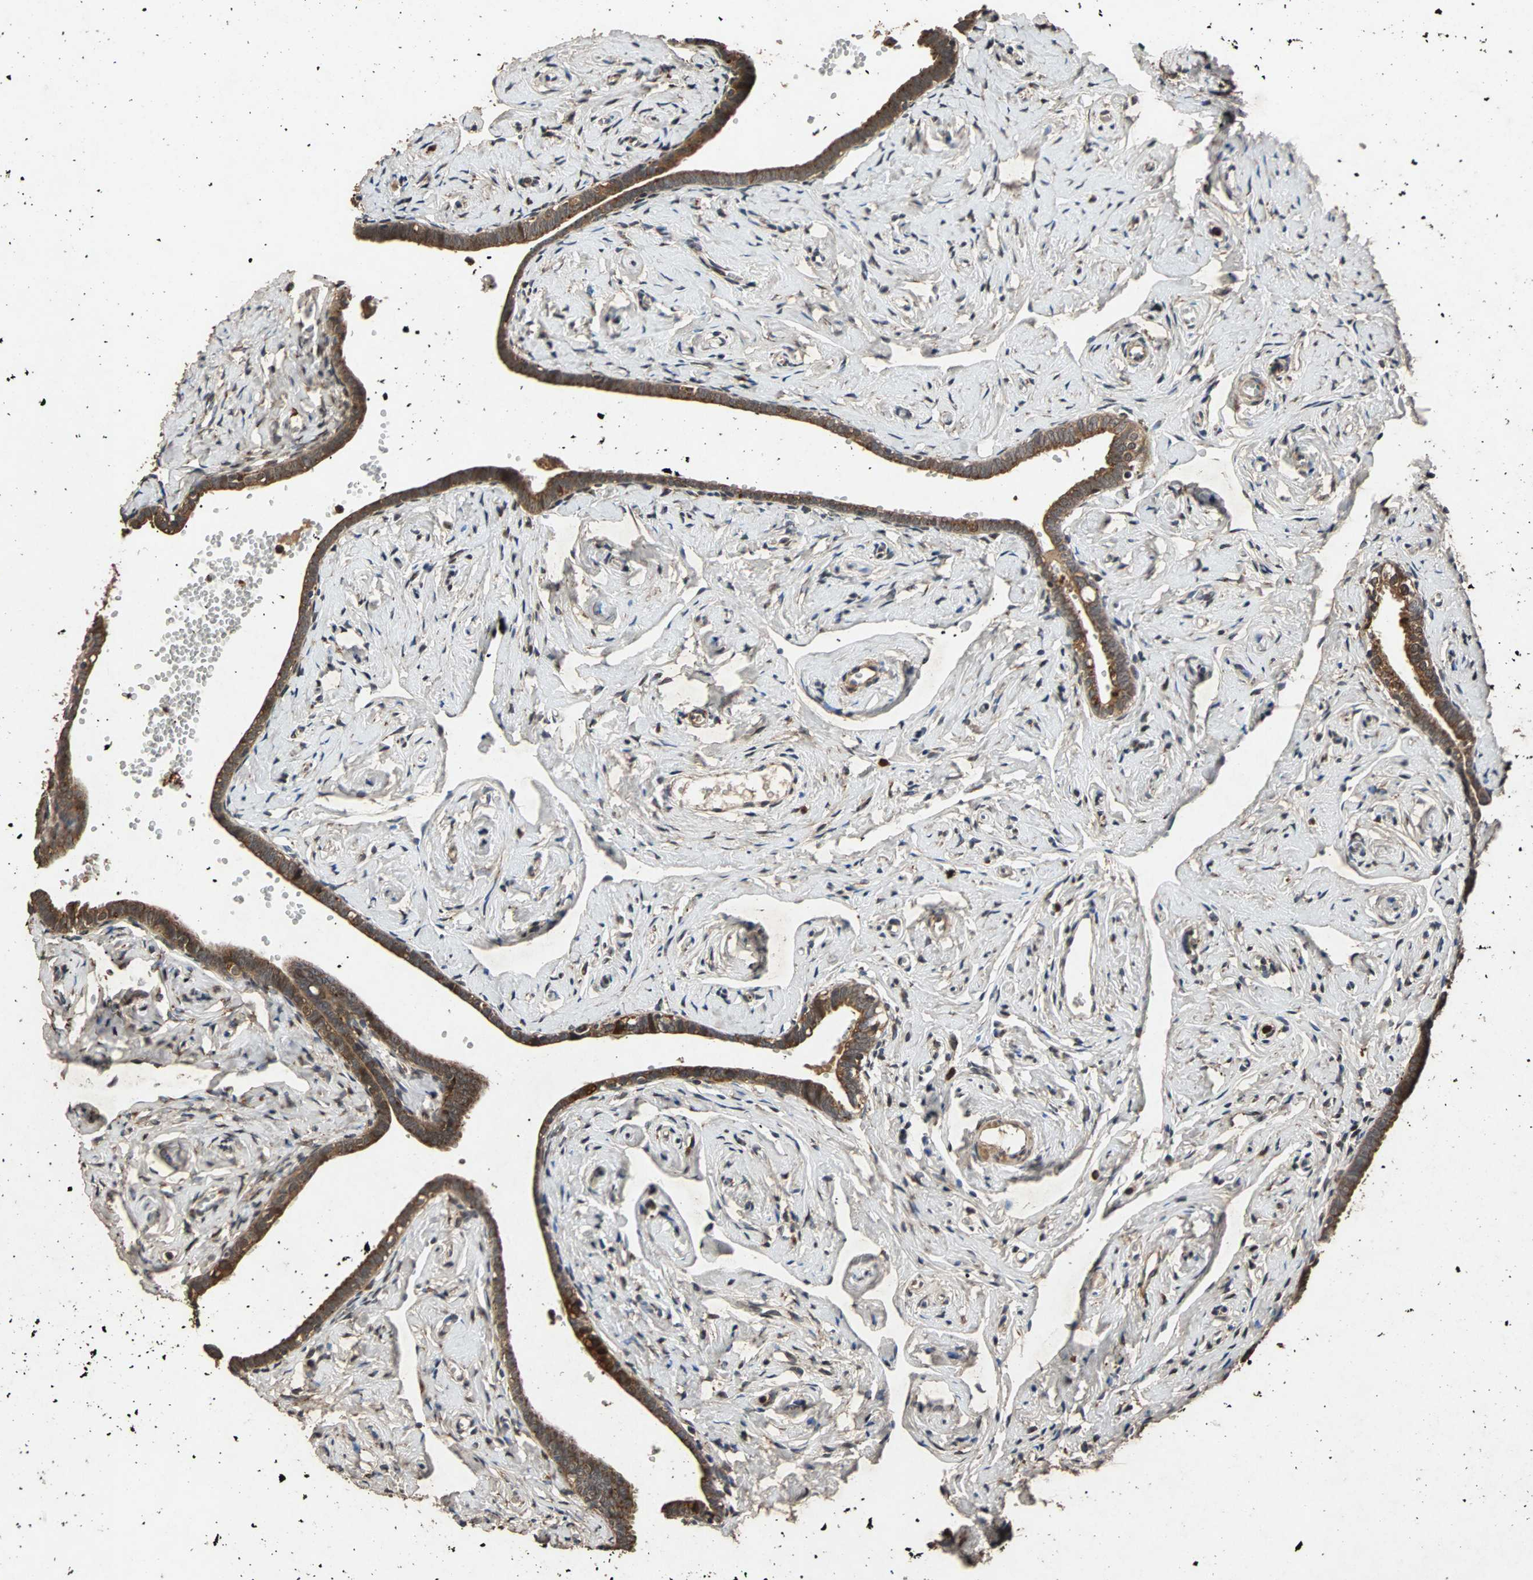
{"staining": {"intensity": "strong", "quantity": ">75%", "location": "cytoplasmic/membranous,nuclear"}, "tissue": "fallopian tube", "cell_type": "Glandular cells", "image_type": "normal", "snomed": [{"axis": "morphology", "description": "Normal tissue, NOS"}, {"axis": "topography", "description": "Fallopian tube"}], "caption": "Glandular cells exhibit high levels of strong cytoplasmic/membranous,nuclear expression in approximately >75% of cells in unremarkable fallopian tube.", "gene": "USP31", "patient": {"sex": "female", "age": 71}}